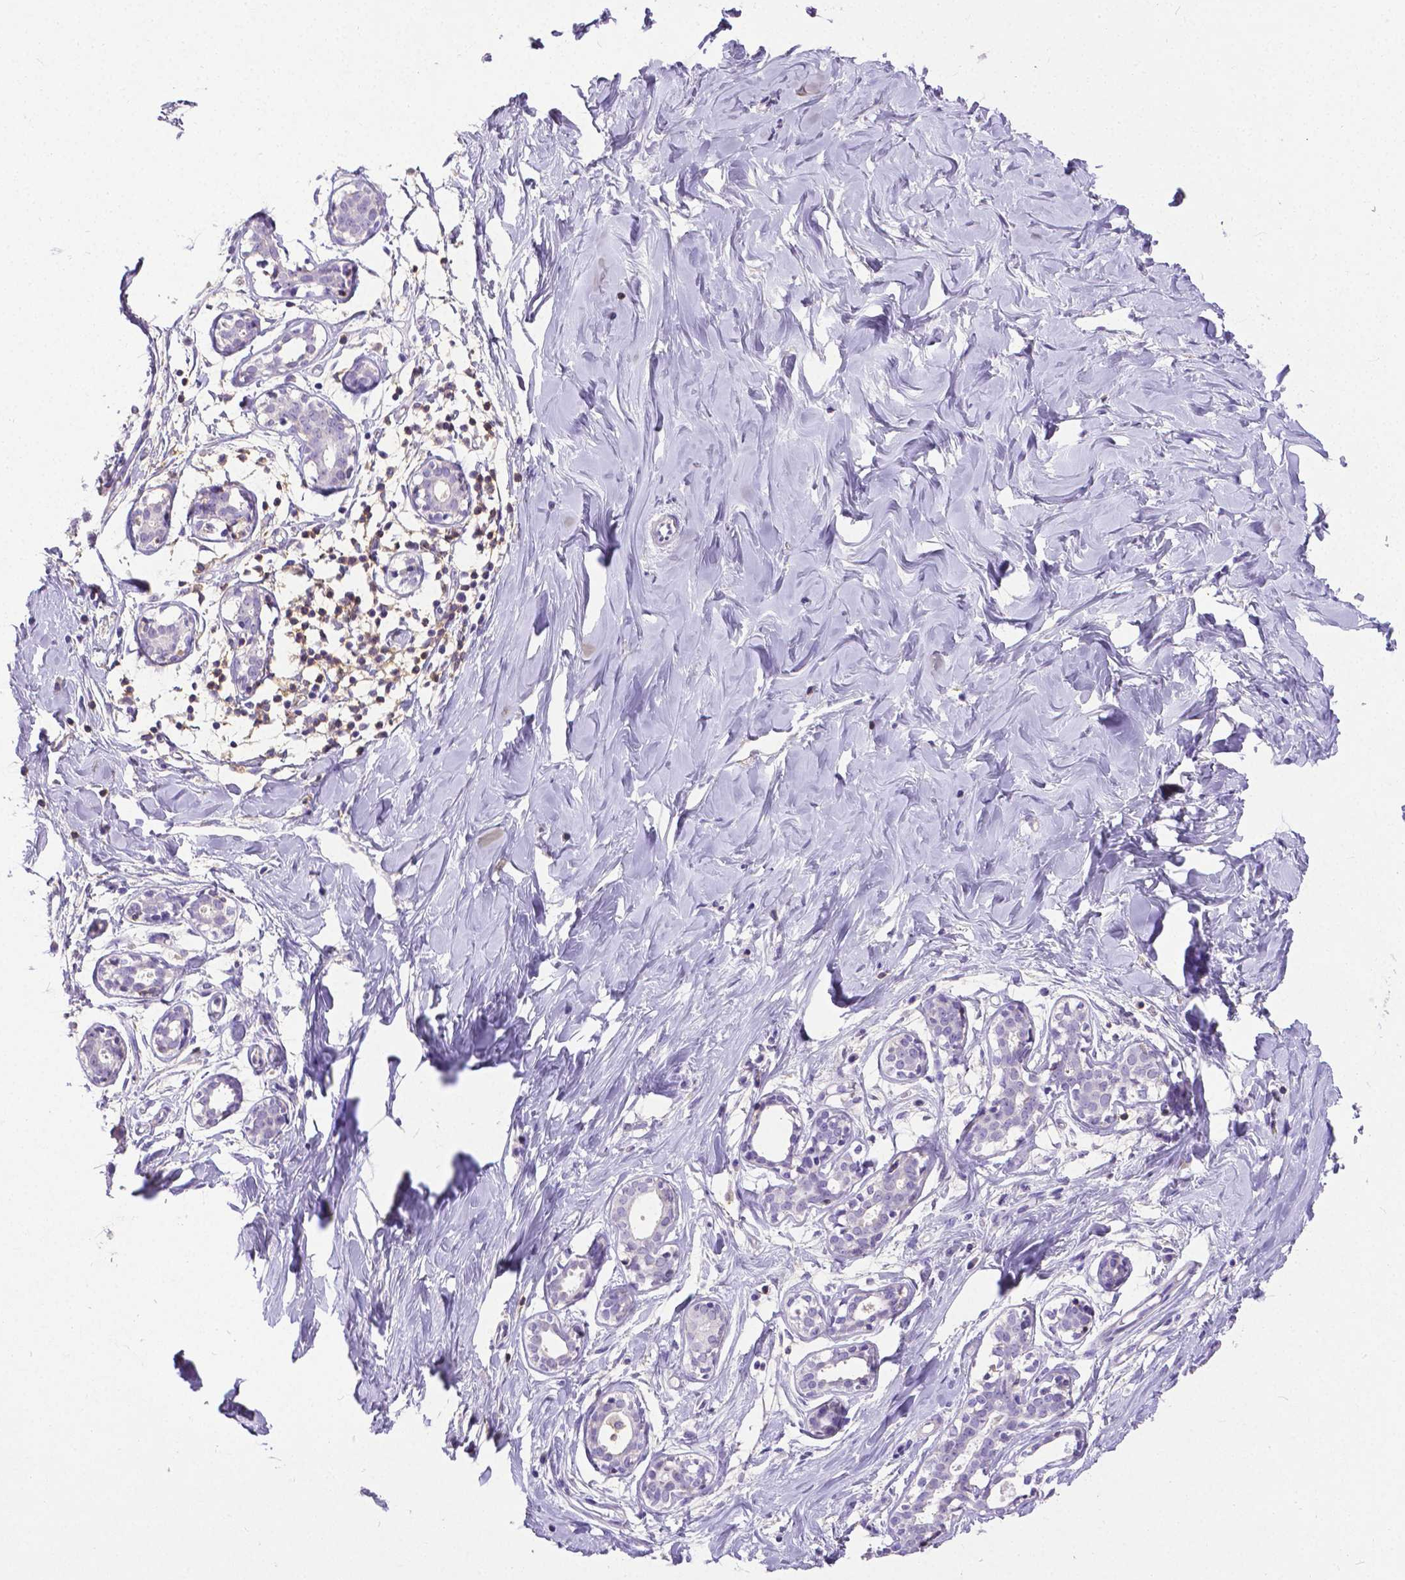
{"staining": {"intensity": "negative", "quantity": "none", "location": "none"}, "tissue": "breast", "cell_type": "Adipocytes", "image_type": "normal", "snomed": [{"axis": "morphology", "description": "Normal tissue, NOS"}, {"axis": "topography", "description": "Breast"}], "caption": "IHC of benign human breast exhibits no staining in adipocytes.", "gene": "CD4", "patient": {"sex": "female", "age": 27}}